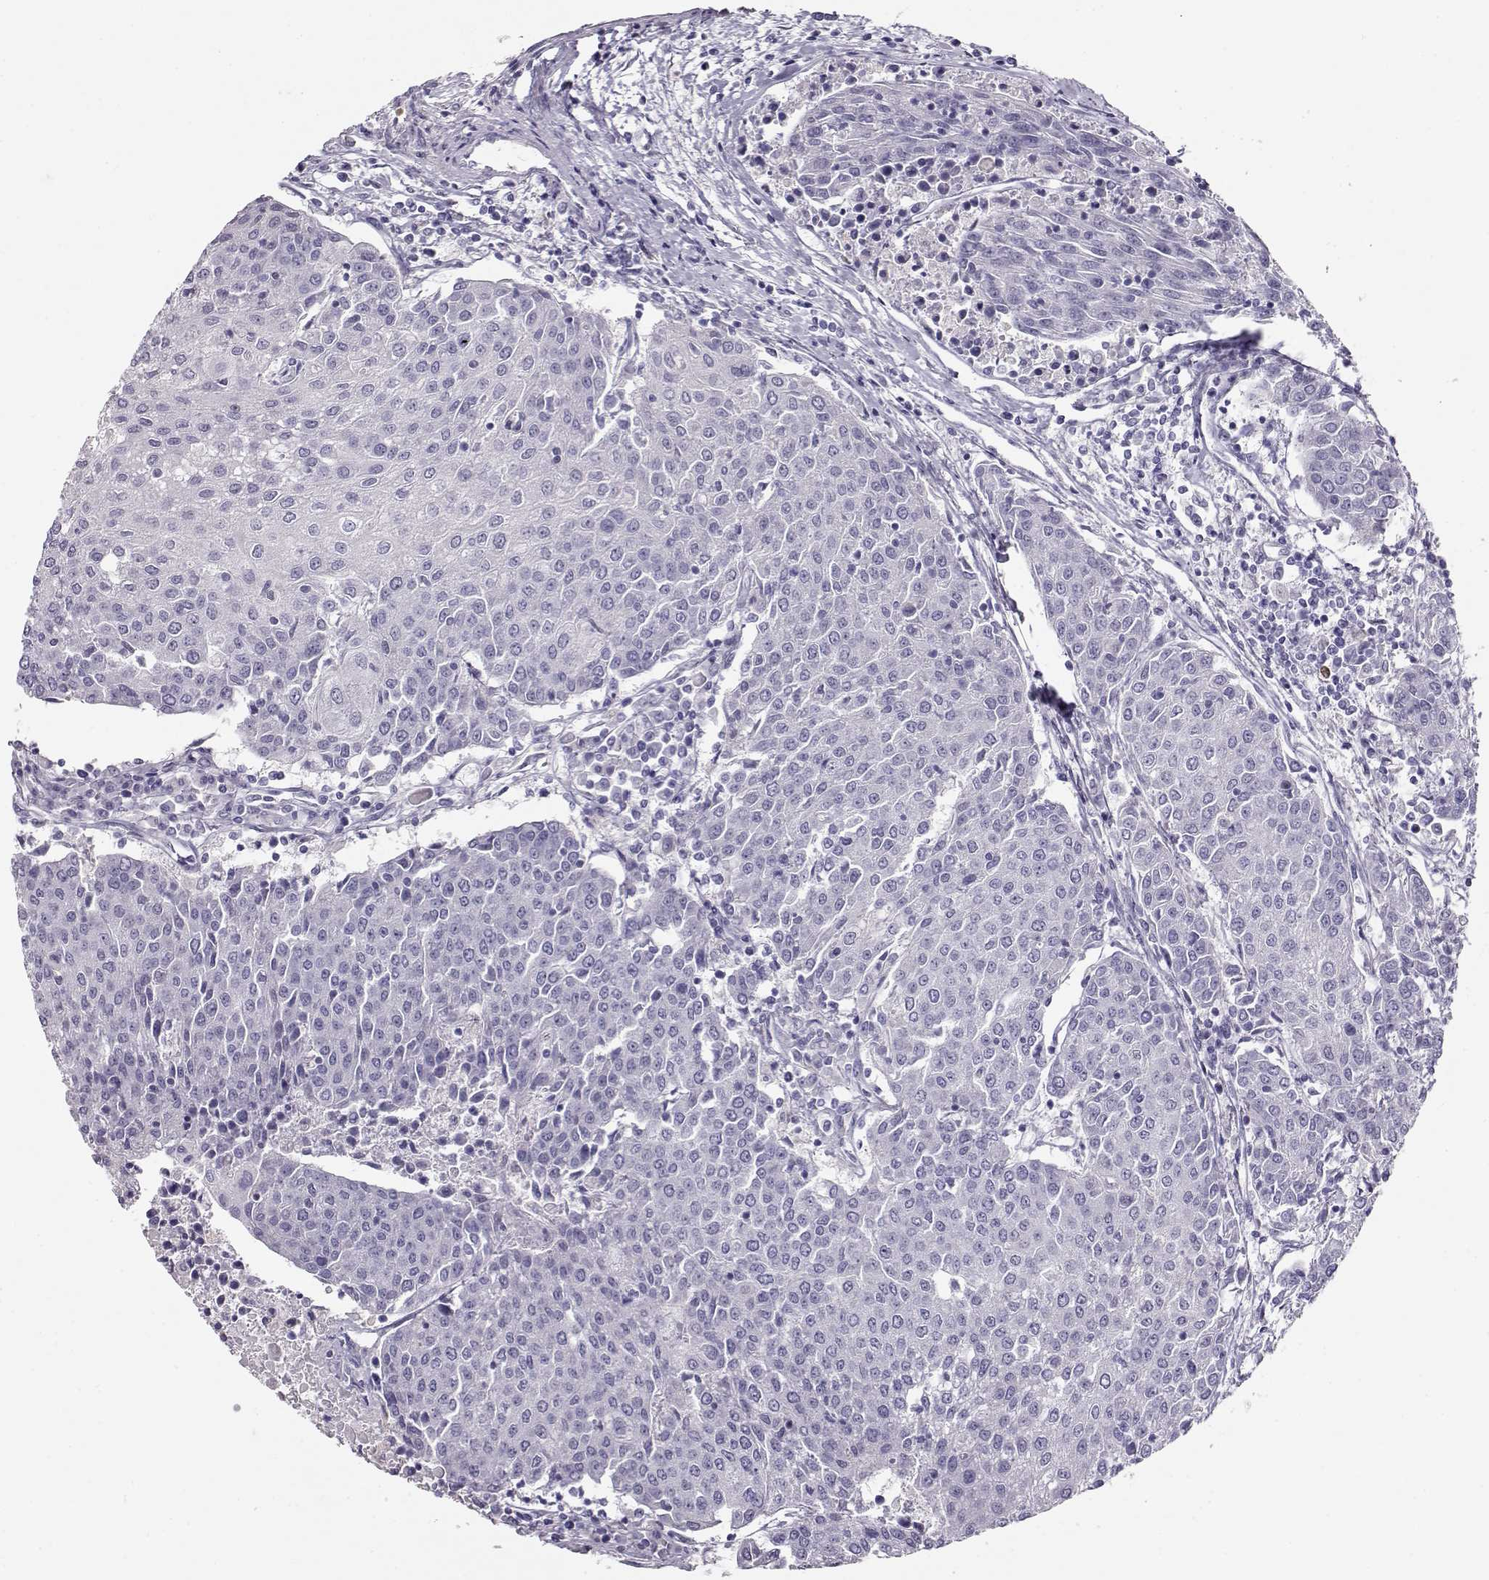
{"staining": {"intensity": "negative", "quantity": "none", "location": "none"}, "tissue": "urothelial cancer", "cell_type": "Tumor cells", "image_type": "cancer", "snomed": [{"axis": "morphology", "description": "Urothelial carcinoma, High grade"}, {"axis": "topography", "description": "Urinary bladder"}], "caption": "An IHC histopathology image of urothelial cancer is shown. There is no staining in tumor cells of urothelial cancer.", "gene": "RBM44", "patient": {"sex": "female", "age": 85}}